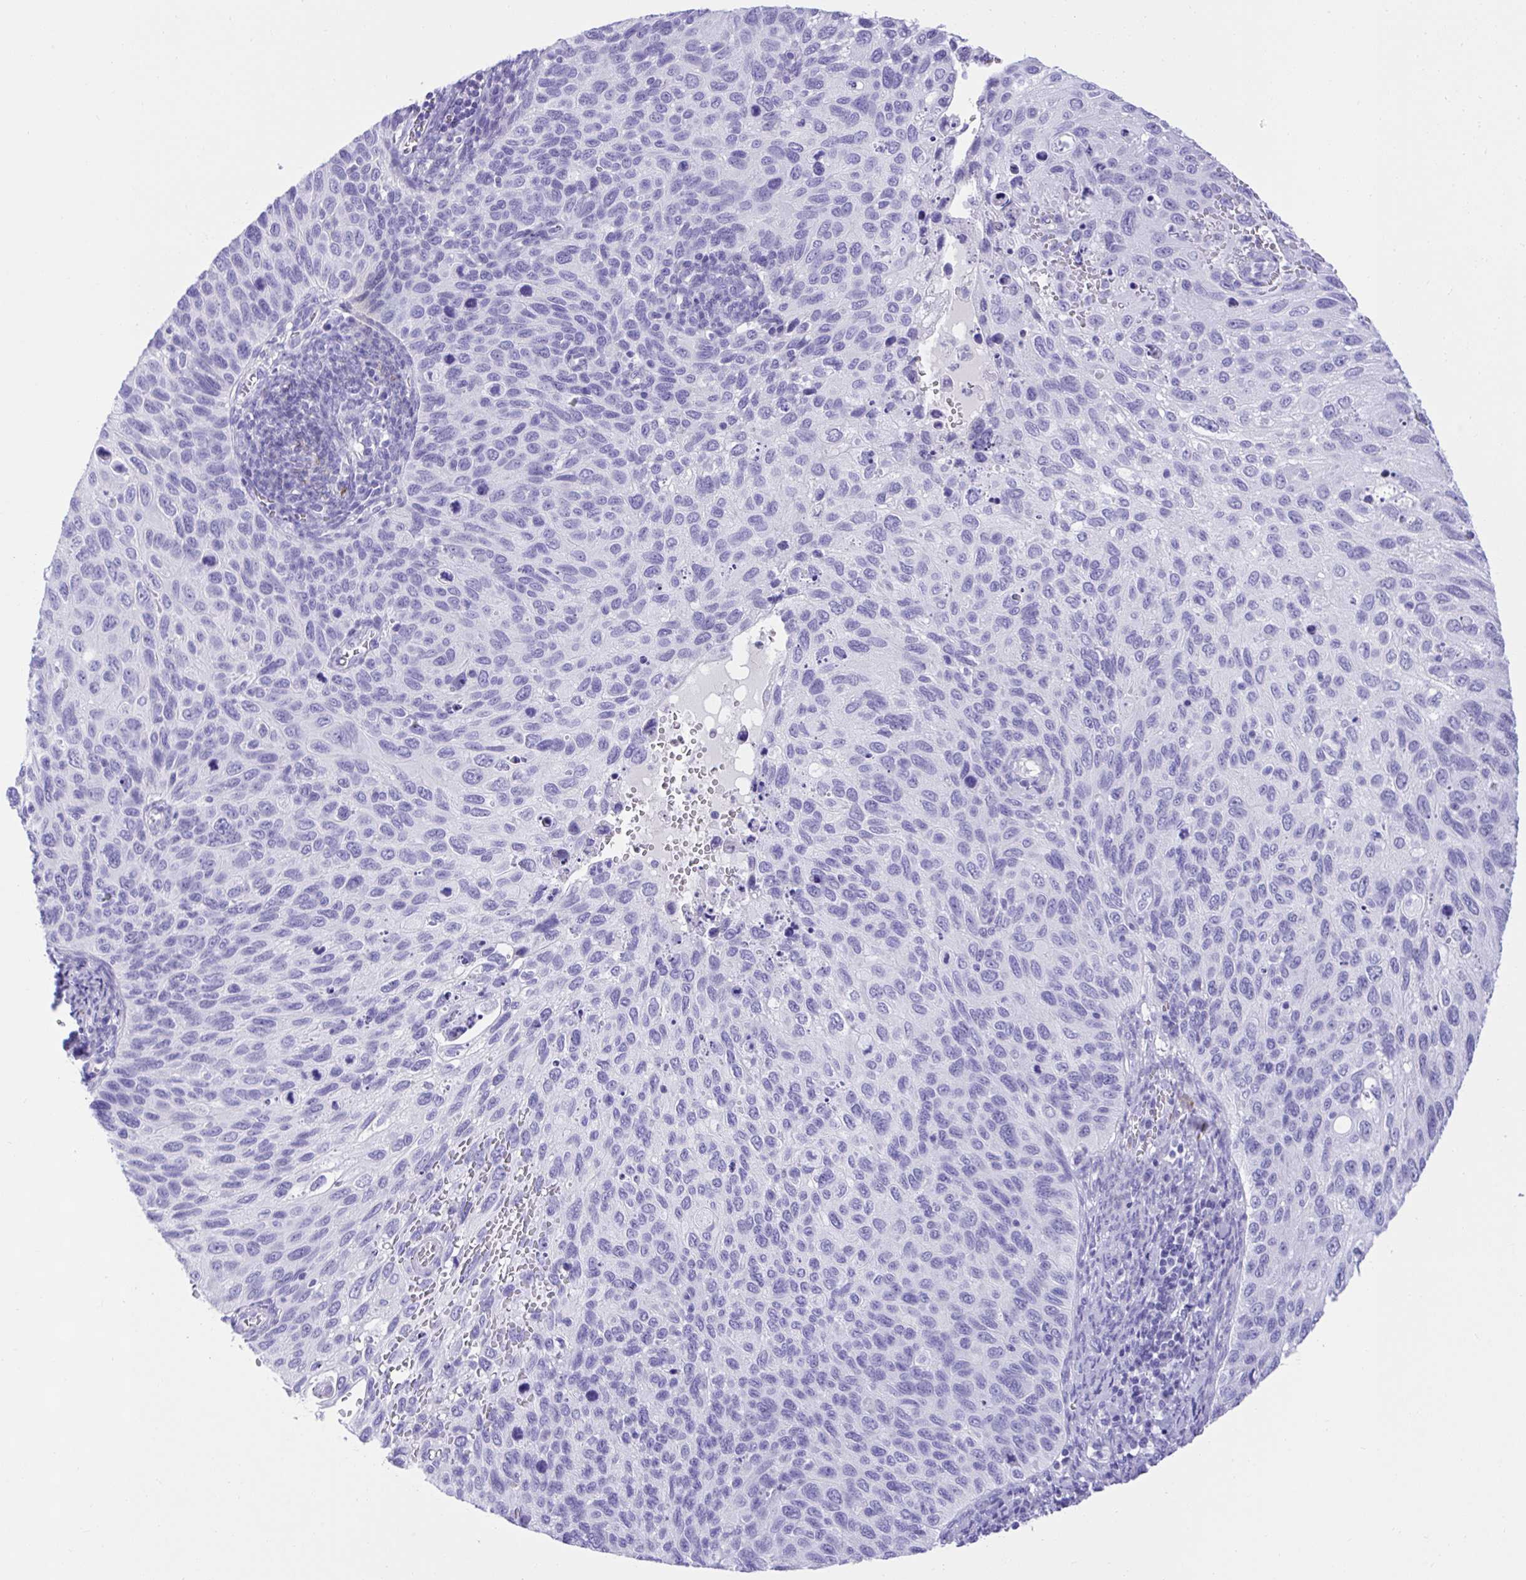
{"staining": {"intensity": "negative", "quantity": "none", "location": "none"}, "tissue": "cervical cancer", "cell_type": "Tumor cells", "image_type": "cancer", "snomed": [{"axis": "morphology", "description": "Squamous cell carcinoma, NOS"}, {"axis": "topography", "description": "Cervix"}], "caption": "Immunohistochemical staining of human cervical squamous cell carcinoma demonstrates no significant staining in tumor cells.", "gene": "KCNN4", "patient": {"sex": "female", "age": 70}}